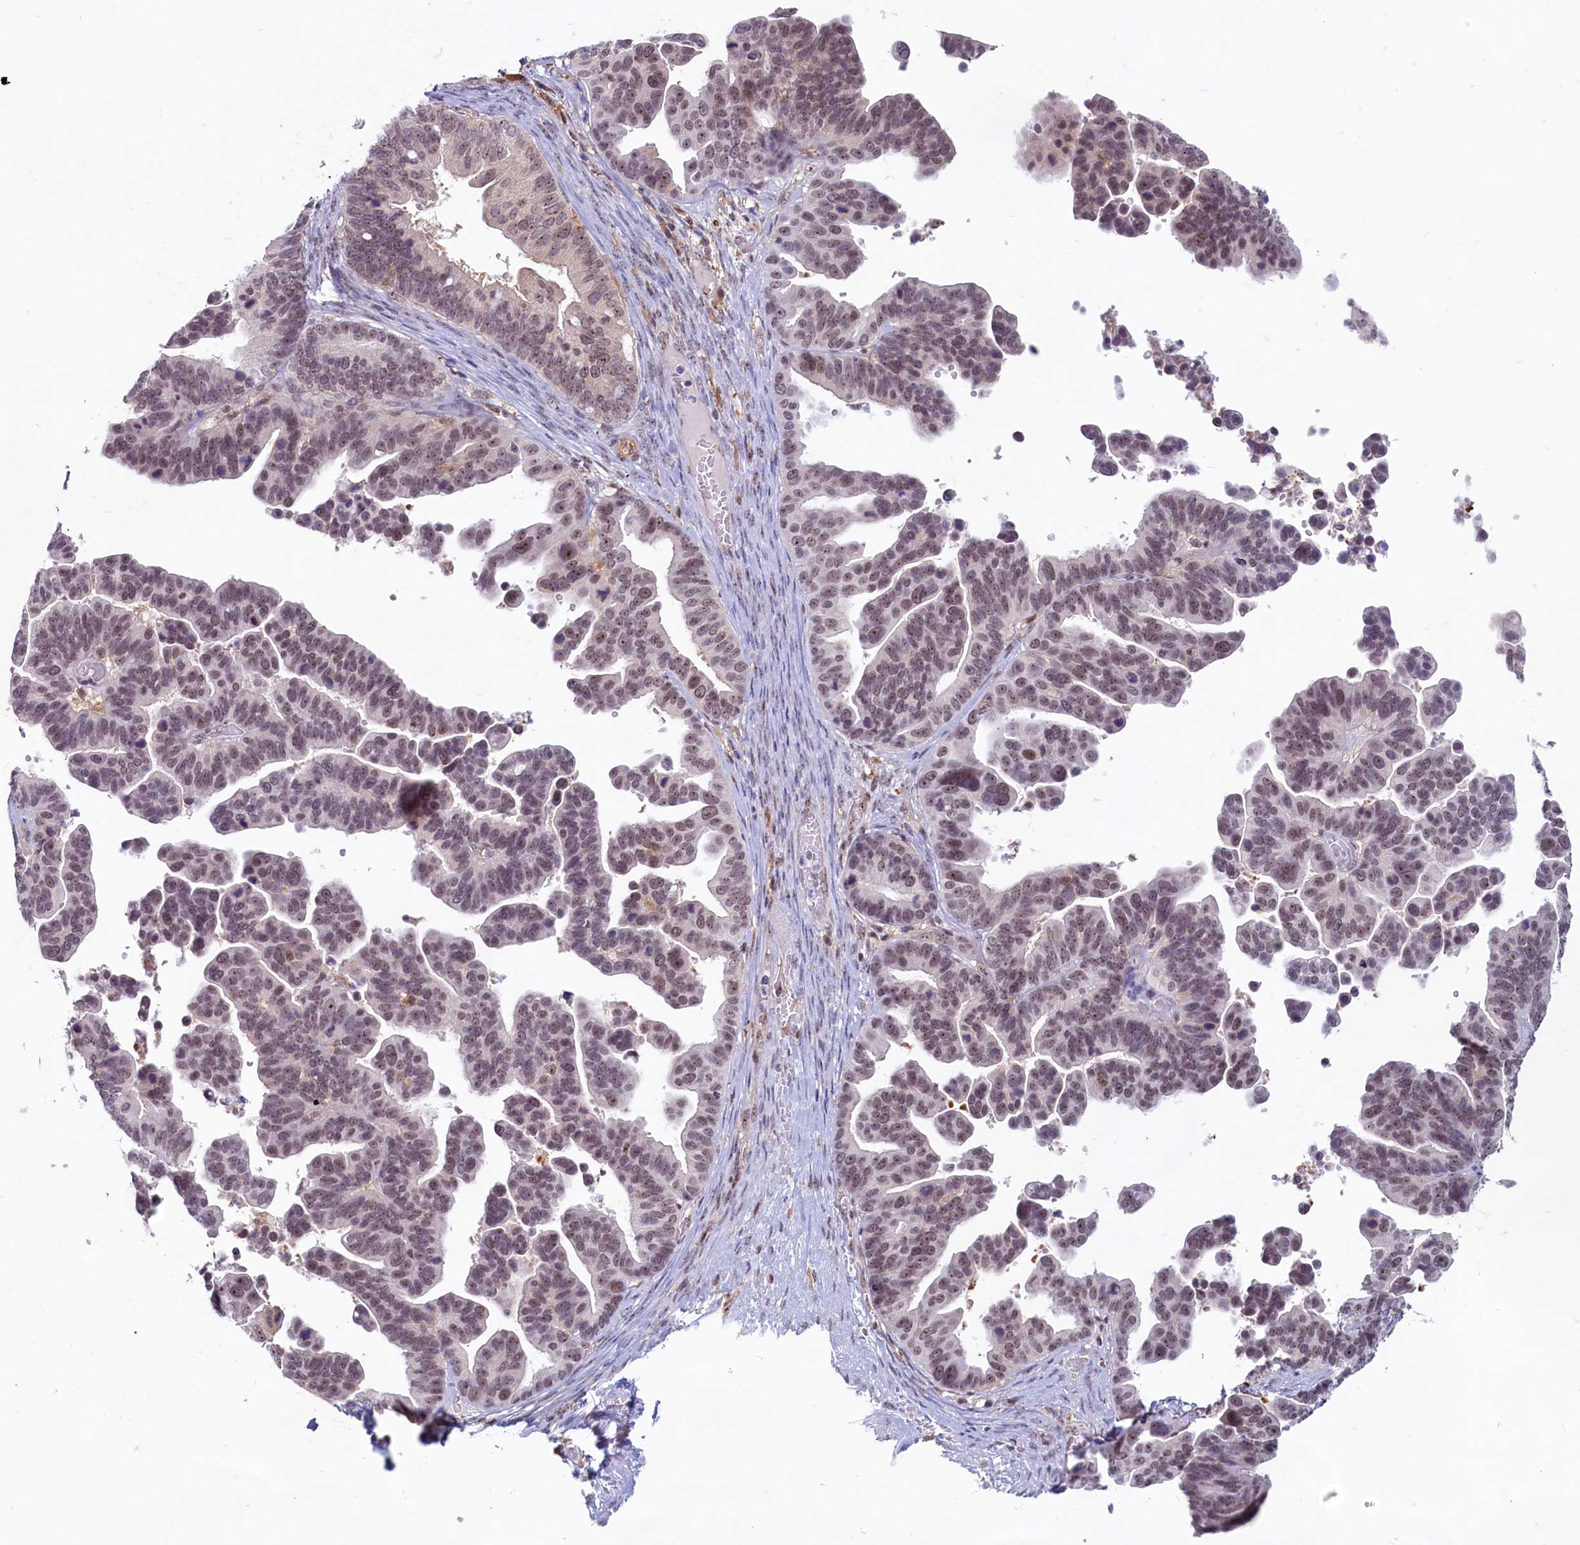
{"staining": {"intensity": "moderate", "quantity": "25%-75%", "location": "nuclear"}, "tissue": "ovarian cancer", "cell_type": "Tumor cells", "image_type": "cancer", "snomed": [{"axis": "morphology", "description": "Cystadenocarcinoma, serous, NOS"}, {"axis": "topography", "description": "Ovary"}], "caption": "Immunohistochemistry (DAB) staining of ovarian cancer reveals moderate nuclear protein expression in about 25%-75% of tumor cells.", "gene": "C1D", "patient": {"sex": "female", "age": 56}}